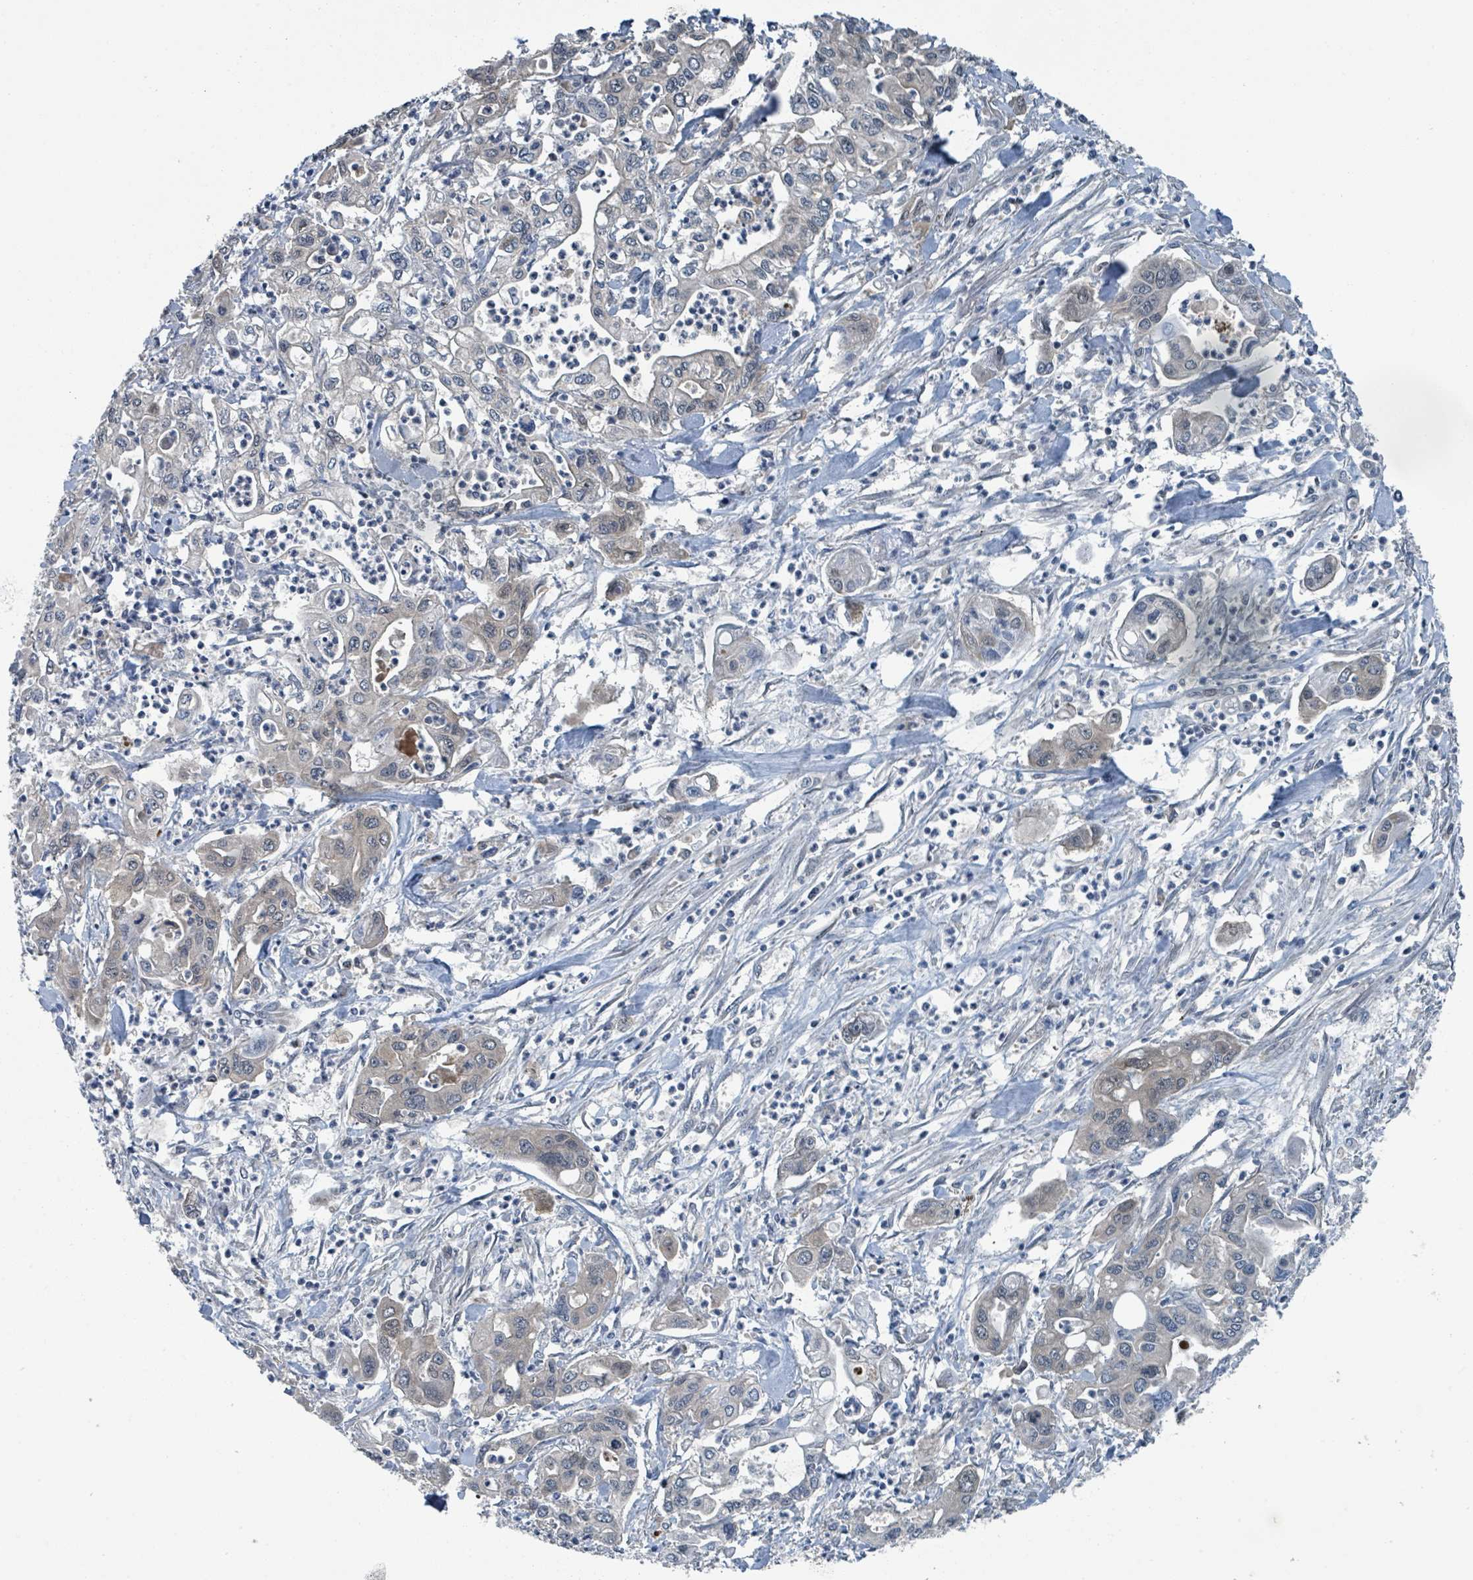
{"staining": {"intensity": "weak", "quantity": "<25%", "location": "cytoplasmic/membranous"}, "tissue": "pancreatic cancer", "cell_type": "Tumor cells", "image_type": "cancer", "snomed": [{"axis": "morphology", "description": "Adenocarcinoma, NOS"}, {"axis": "topography", "description": "Pancreas"}], "caption": "This is a photomicrograph of immunohistochemistry staining of pancreatic adenocarcinoma, which shows no staining in tumor cells.", "gene": "GOLGA7", "patient": {"sex": "male", "age": 62}}